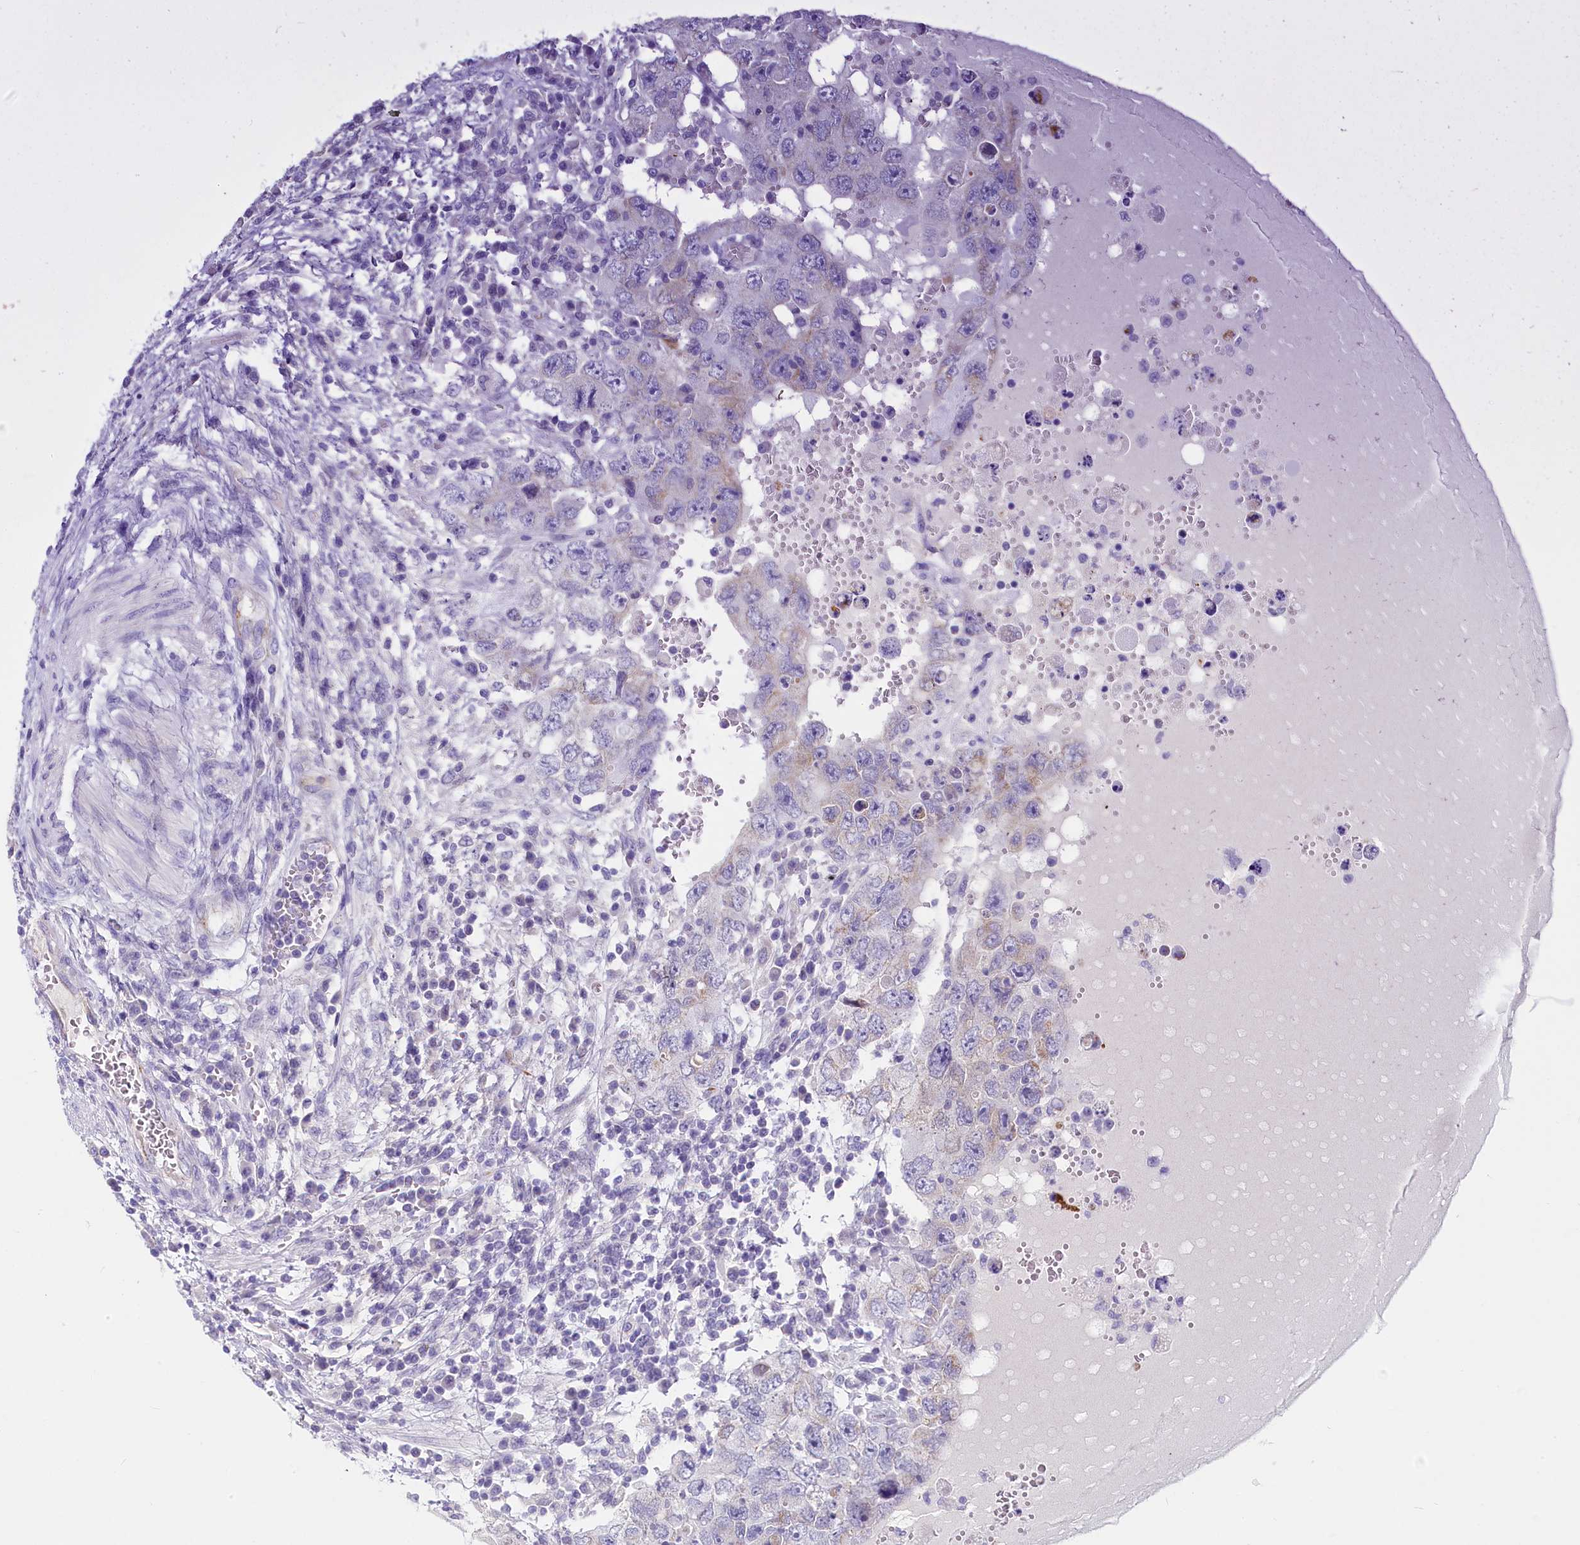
{"staining": {"intensity": "negative", "quantity": "none", "location": "none"}, "tissue": "testis cancer", "cell_type": "Tumor cells", "image_type": "cancer", "snomed": [{"axis": "morphology", "description": "Carcinoma, Embryonal, NOS"}, {"axis": "topography", "description": "Testis"}], "caption": "A photomicrograph of human testis cancer (embryonal carcinoma) is negative for staining in tumor cells. The staining is performed using DAB (3,3'-diaminobenzidine) brown chromogen with nuclei counter-stained in using hematoxylin.", "gene": "INSC", "patient": {"sex": "male", "age": 26}}